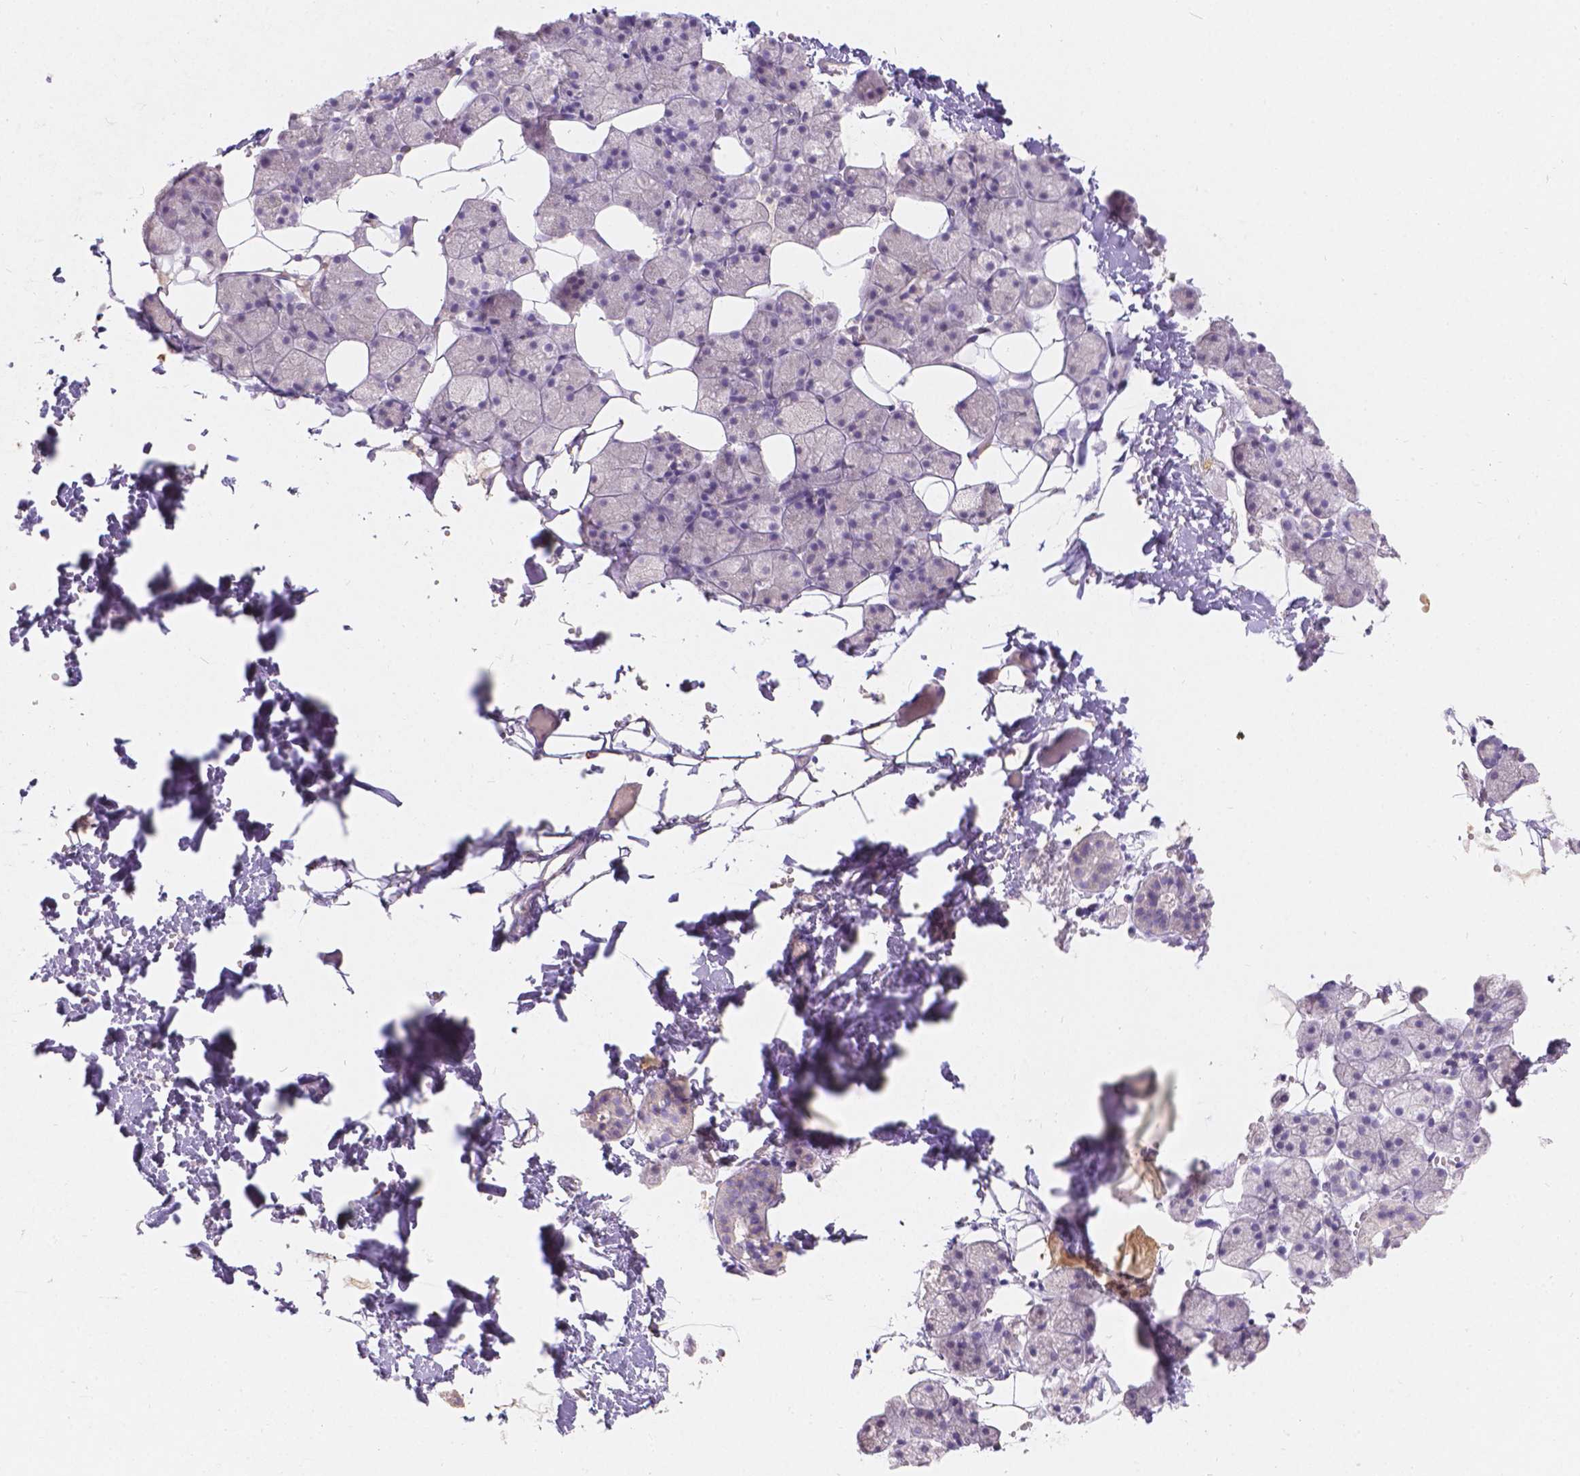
{"staining": {"intensity": "negative", "quantity": "none", "location": "none"}, "tissue": "salivary gland", "cell_type": "Glandular cells", "image_type": "normal", "snomed": [{"axis": "morphology", "description": "Normal tissue, NOS"}, {"axis": "topography", "description": "Salivary gland"}], "caption": "Protein analysis of benign salivary gland shows no significant expression in glandular cells.", "gene": "DCAF4L1", "patient": {"sex": "male", "age": 38}}